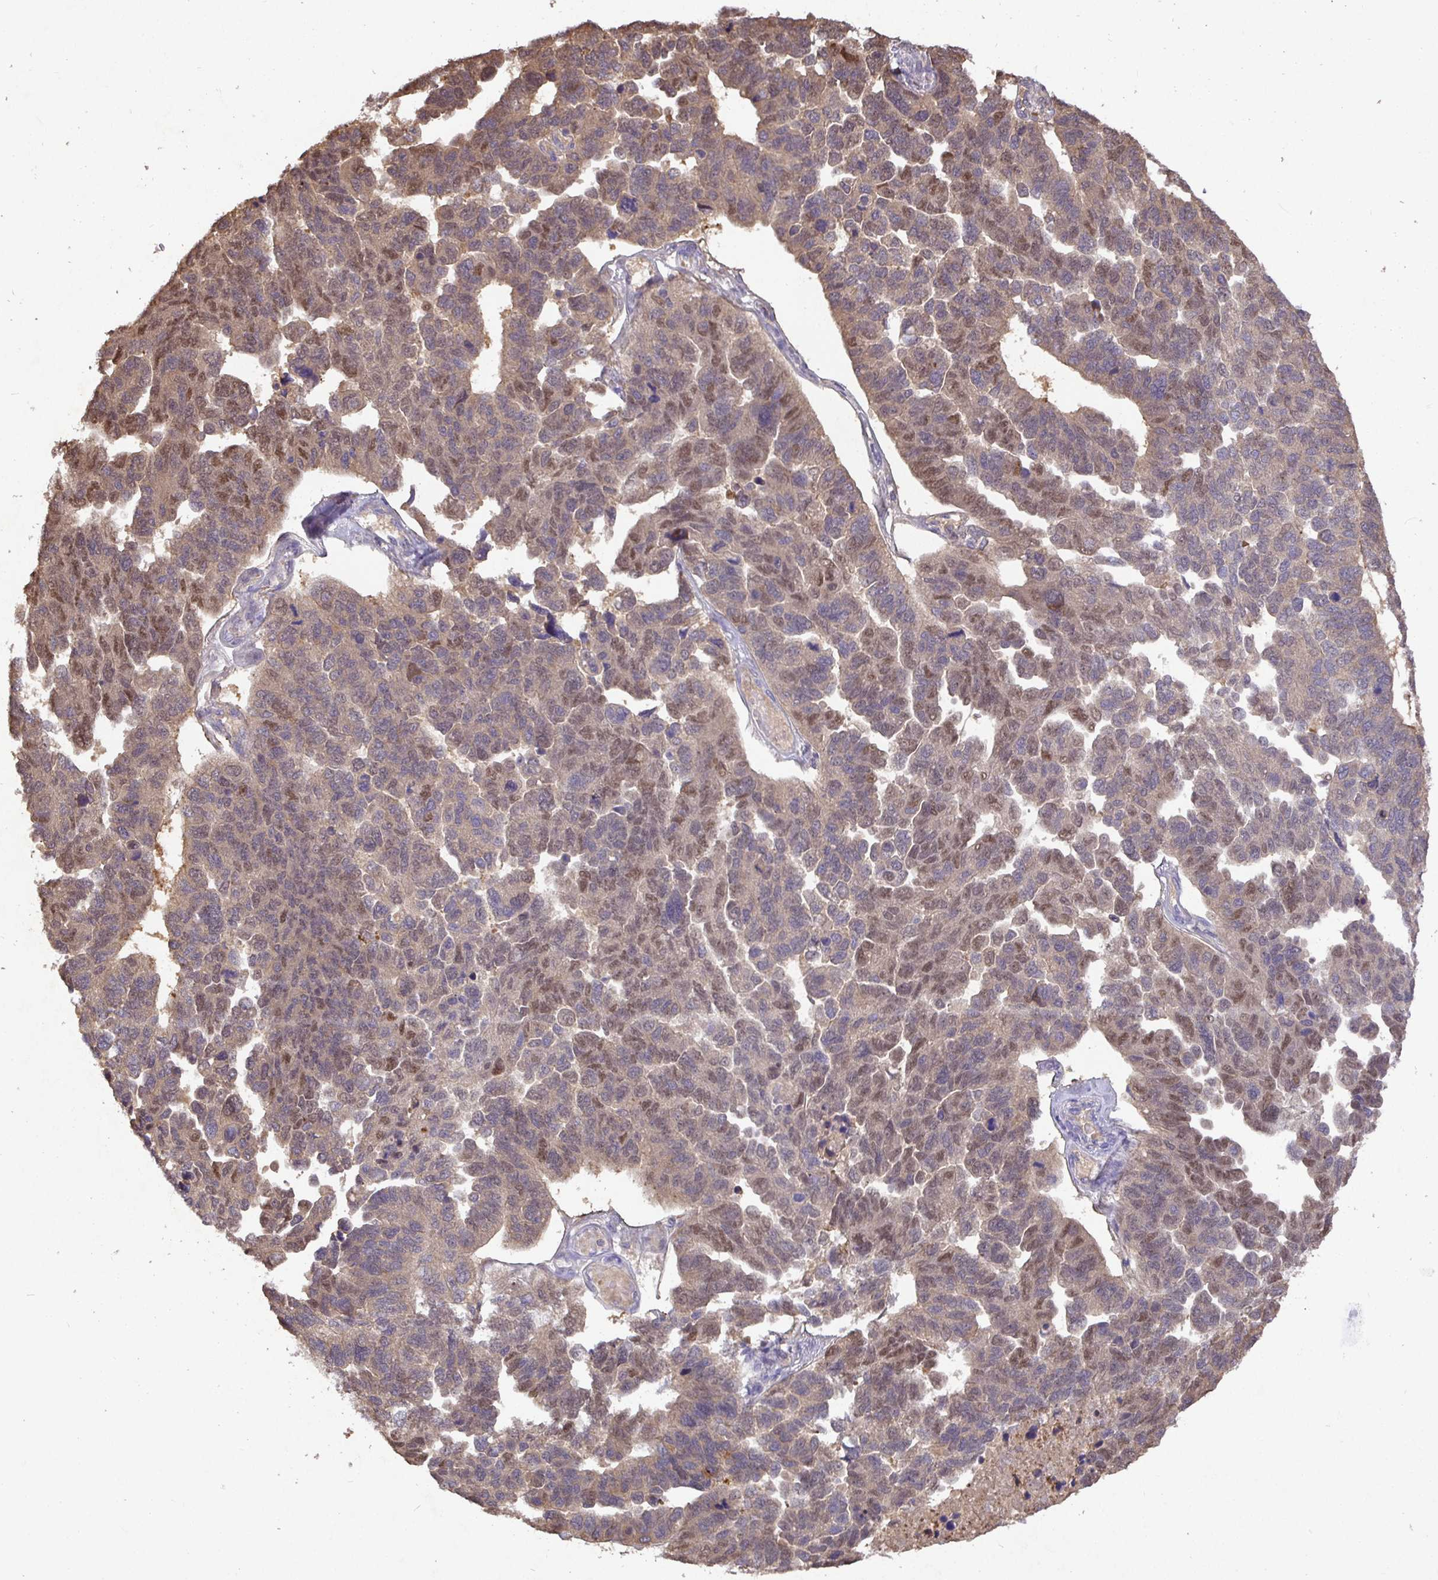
{"staining": {"intensity": "moderate", "quantity": "25%-75%", "location": "nuclear"}, "tissue": "ovarian cancer", "cell_type": "Tumor cells", "image_type": "cancer", "snomed": [{"axis": "morphology", "description": "Cystadenocarcinoma, serous, NOS"}, {"axis": "topography", "description": "Ovary"}], "caption": "Protein staining of ovarian cancer tissue shows moderate nuclear positivity in about 25%-75% of tumor cells.", "gene": "SHISA4", "patient": {"sex": "female", "age": 64}}